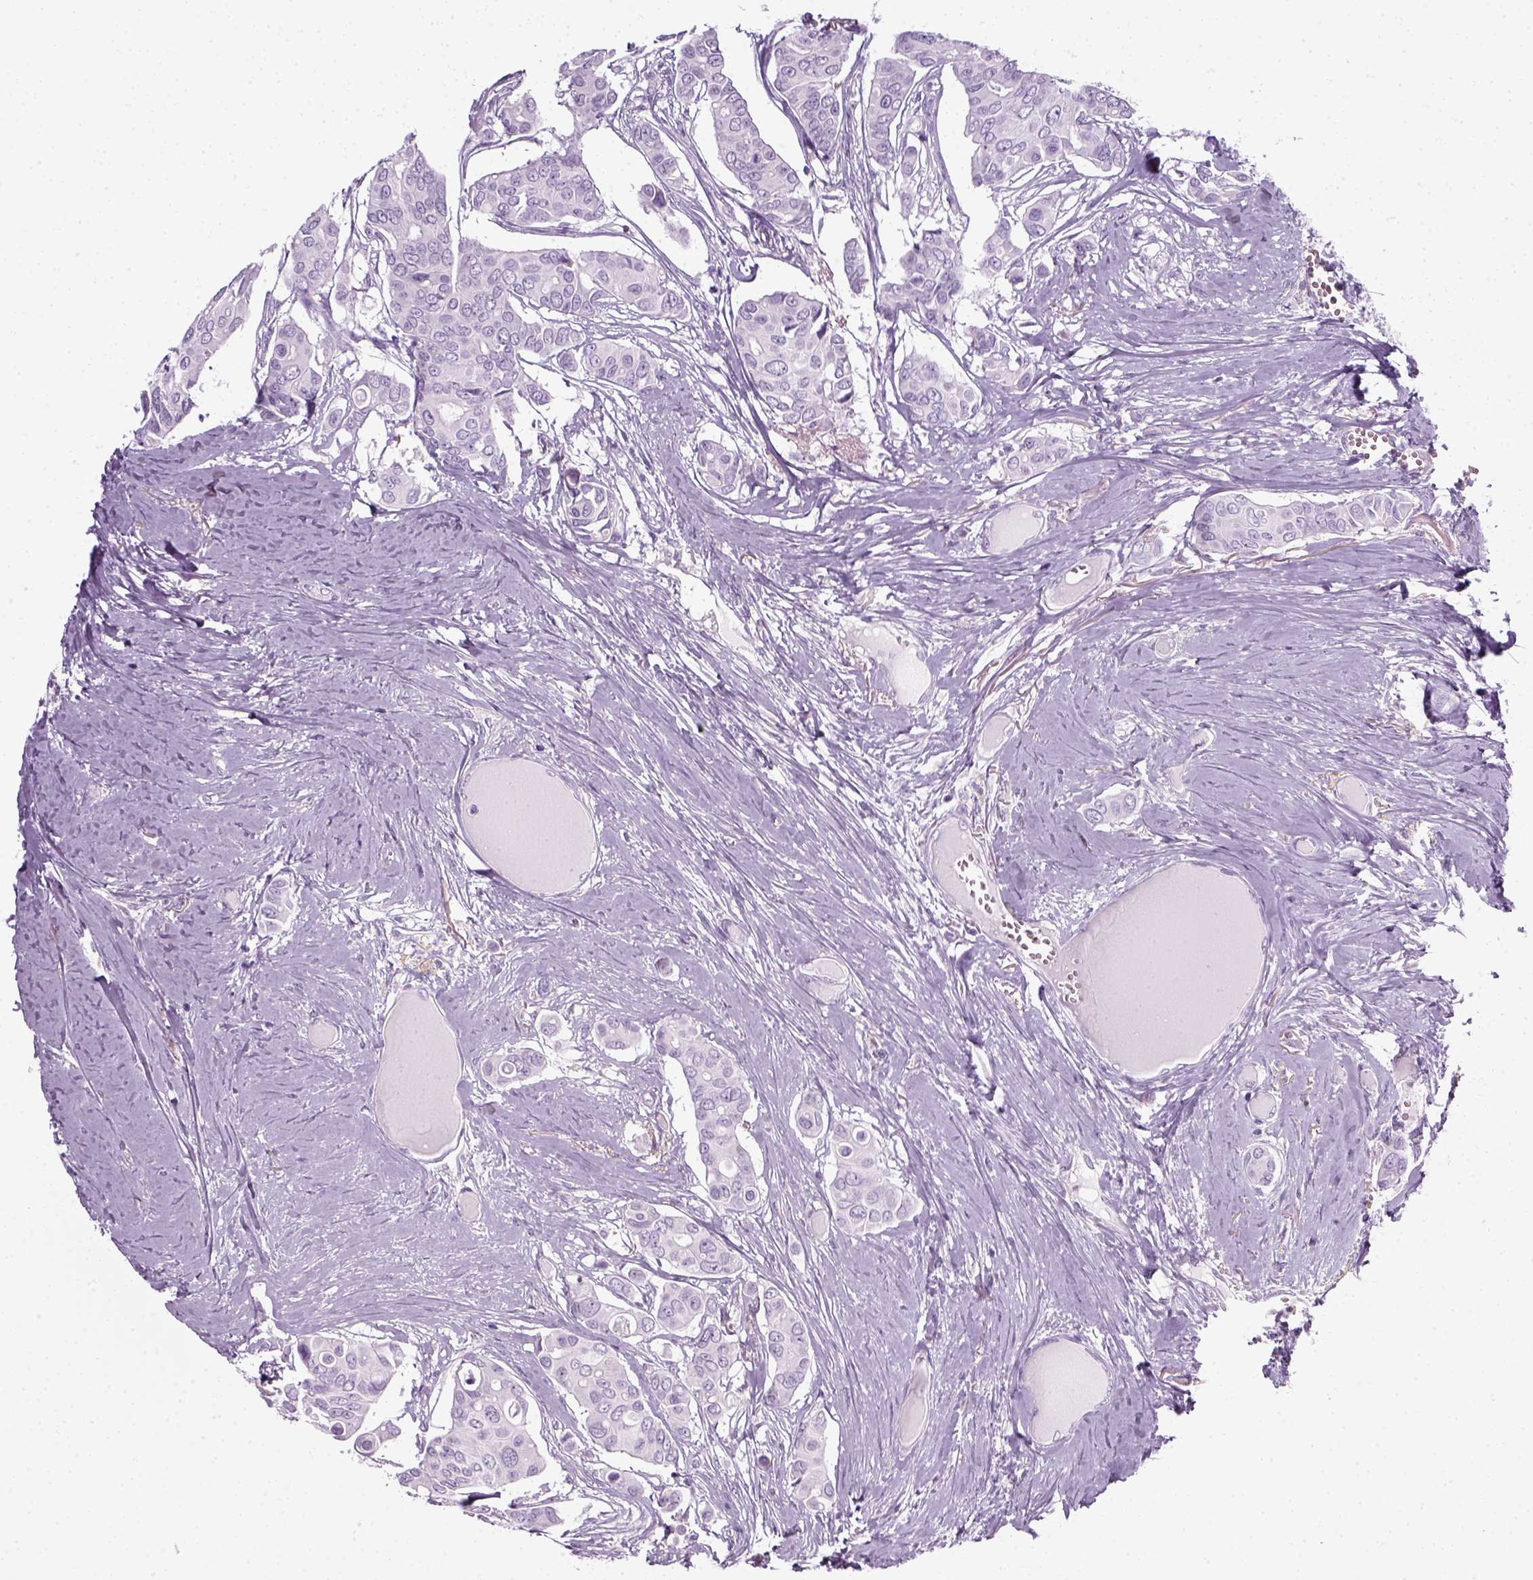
{"staining": {"intensity": "negative", "quantity": "none", "location": "none"}, "tissue": "breast cancer", "cell_type": "Tumor cells", "image_type": "cancer", "snomed": [{"axis": "morphology", "description": "Duct carcinoma"}, {"axis": "topography", "description": "Breast"}], "caption": "An image of human breast cancer (infiltrating ductal carcinoma) is negative for staining in tumor cells.", "gene": "SLC12A5", "patient": {"sex": "female", "age": 54}}